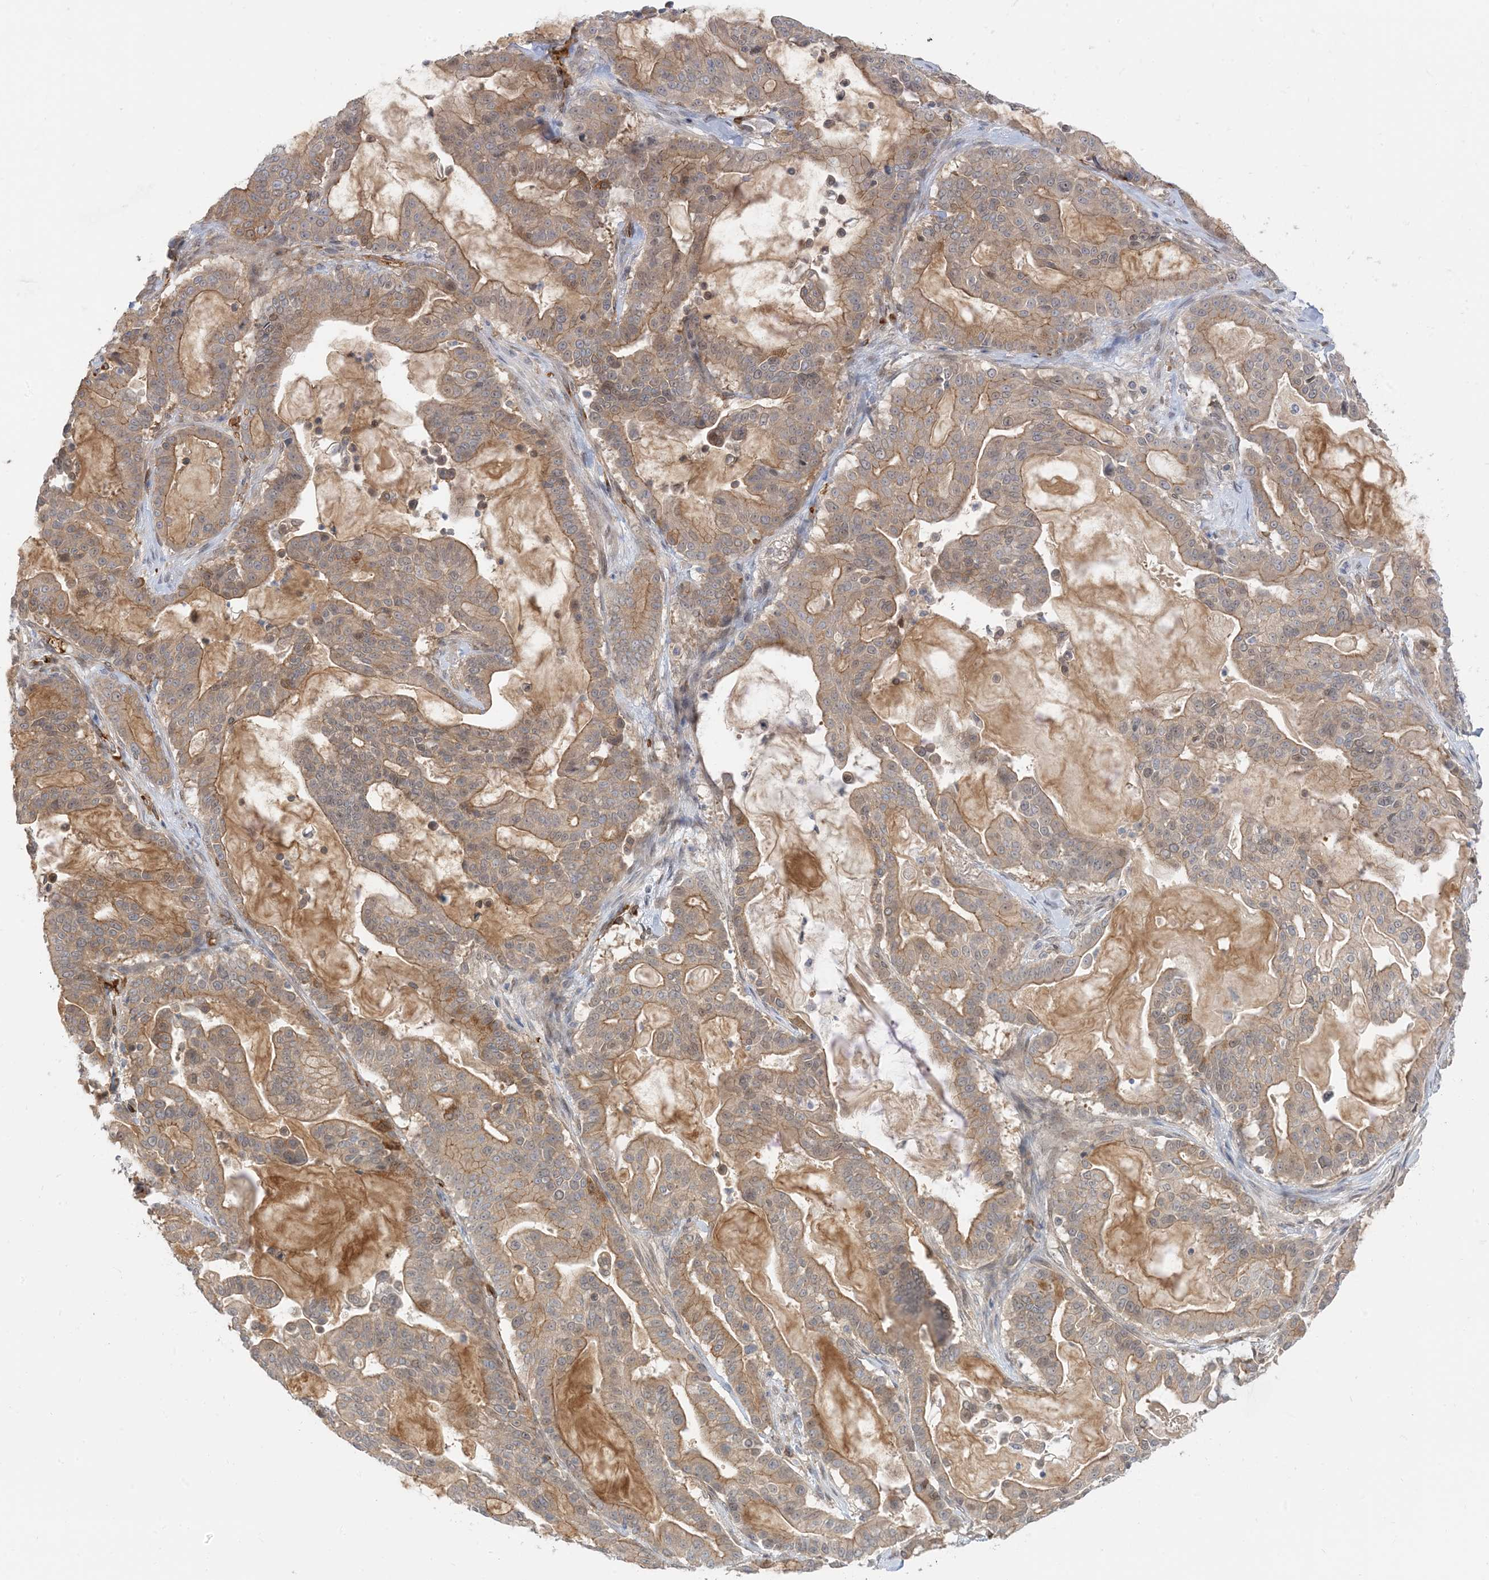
{"staining": {"intensity": "moderate", "quantity": ">75%", "location": "cytoplasmic/membranous"}, "tissue": "pancreatic cancer", "cell_type": "Tumor cells", "image_type": "cancer", "snomed": [{"axis": "morphology", "description": "Adenocarcinoma, NOS"}, {"axis": "topography", "description": "Pancreas"}], "caption": "This histopathology image displays immunohistochemistry (IHC) staining of pancreatic cancer (adenocarcinoma), with medium moderate cytoplasmic/membranous expression in about >75% of tumor cells.", "gene": "RIN1", "patient": {"sex": "male", "age": 63}}